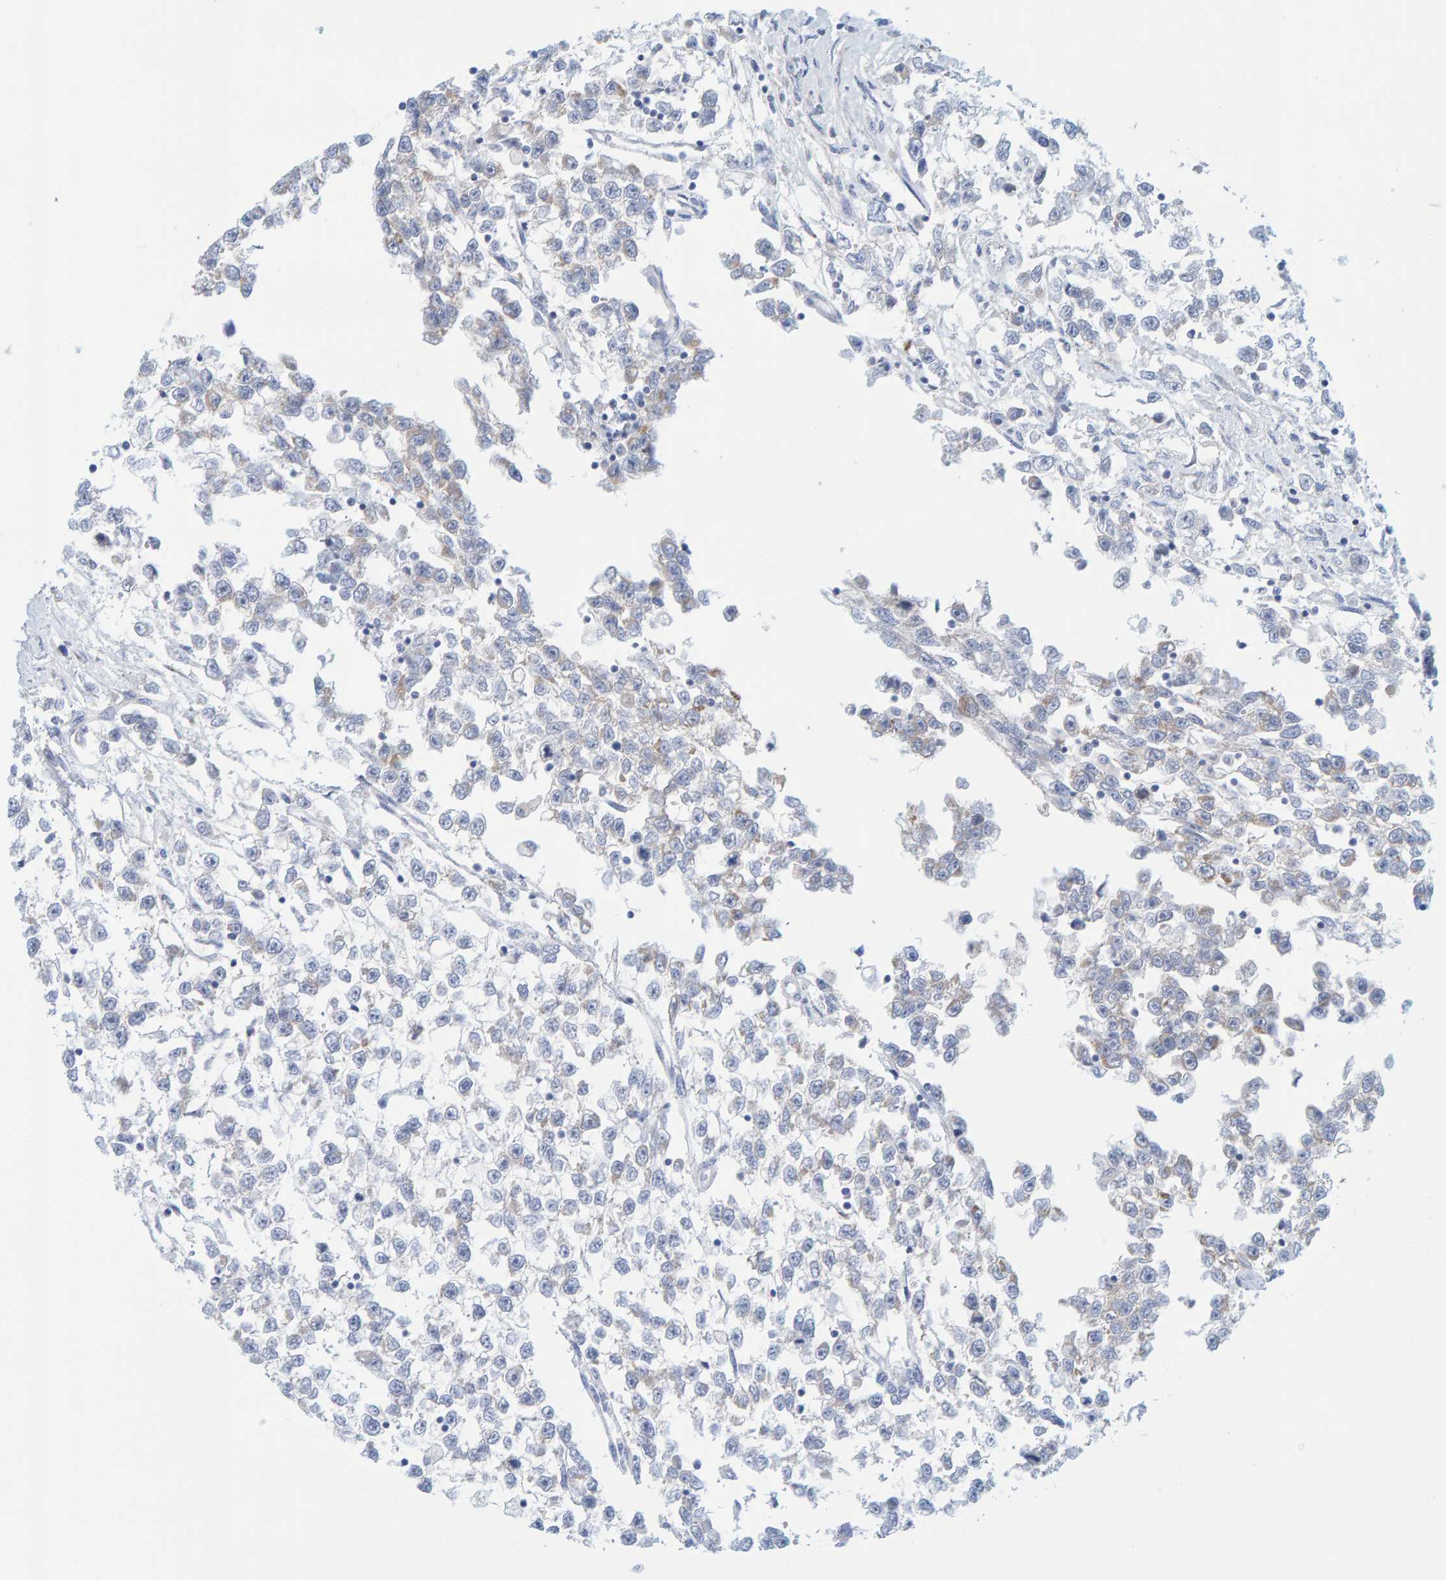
{"staining": {"intensity": "weak", "quantity": "25%-75%", "location": "cytoplasmic/membranous"}, "tissue": "testis cancer", "cell_type": "Tumor cells", "image_type": "cancer", "snomed": [{"axis": "morphology", "description": "Seminoma, NOS"}, {"axis": "morphology", "description": "Carcinoma, Embryonal, NOS"}, {"axis": "topography", "description": "Testis"}], "caption": "Immunohistochemical staining of testis seminoma reveals weak cytoplasmic/membranous protein positivity in about 25%-75% of tumor cells.", "gene": "KLHL11", "patient": {"sex": "male", "age": 51}}